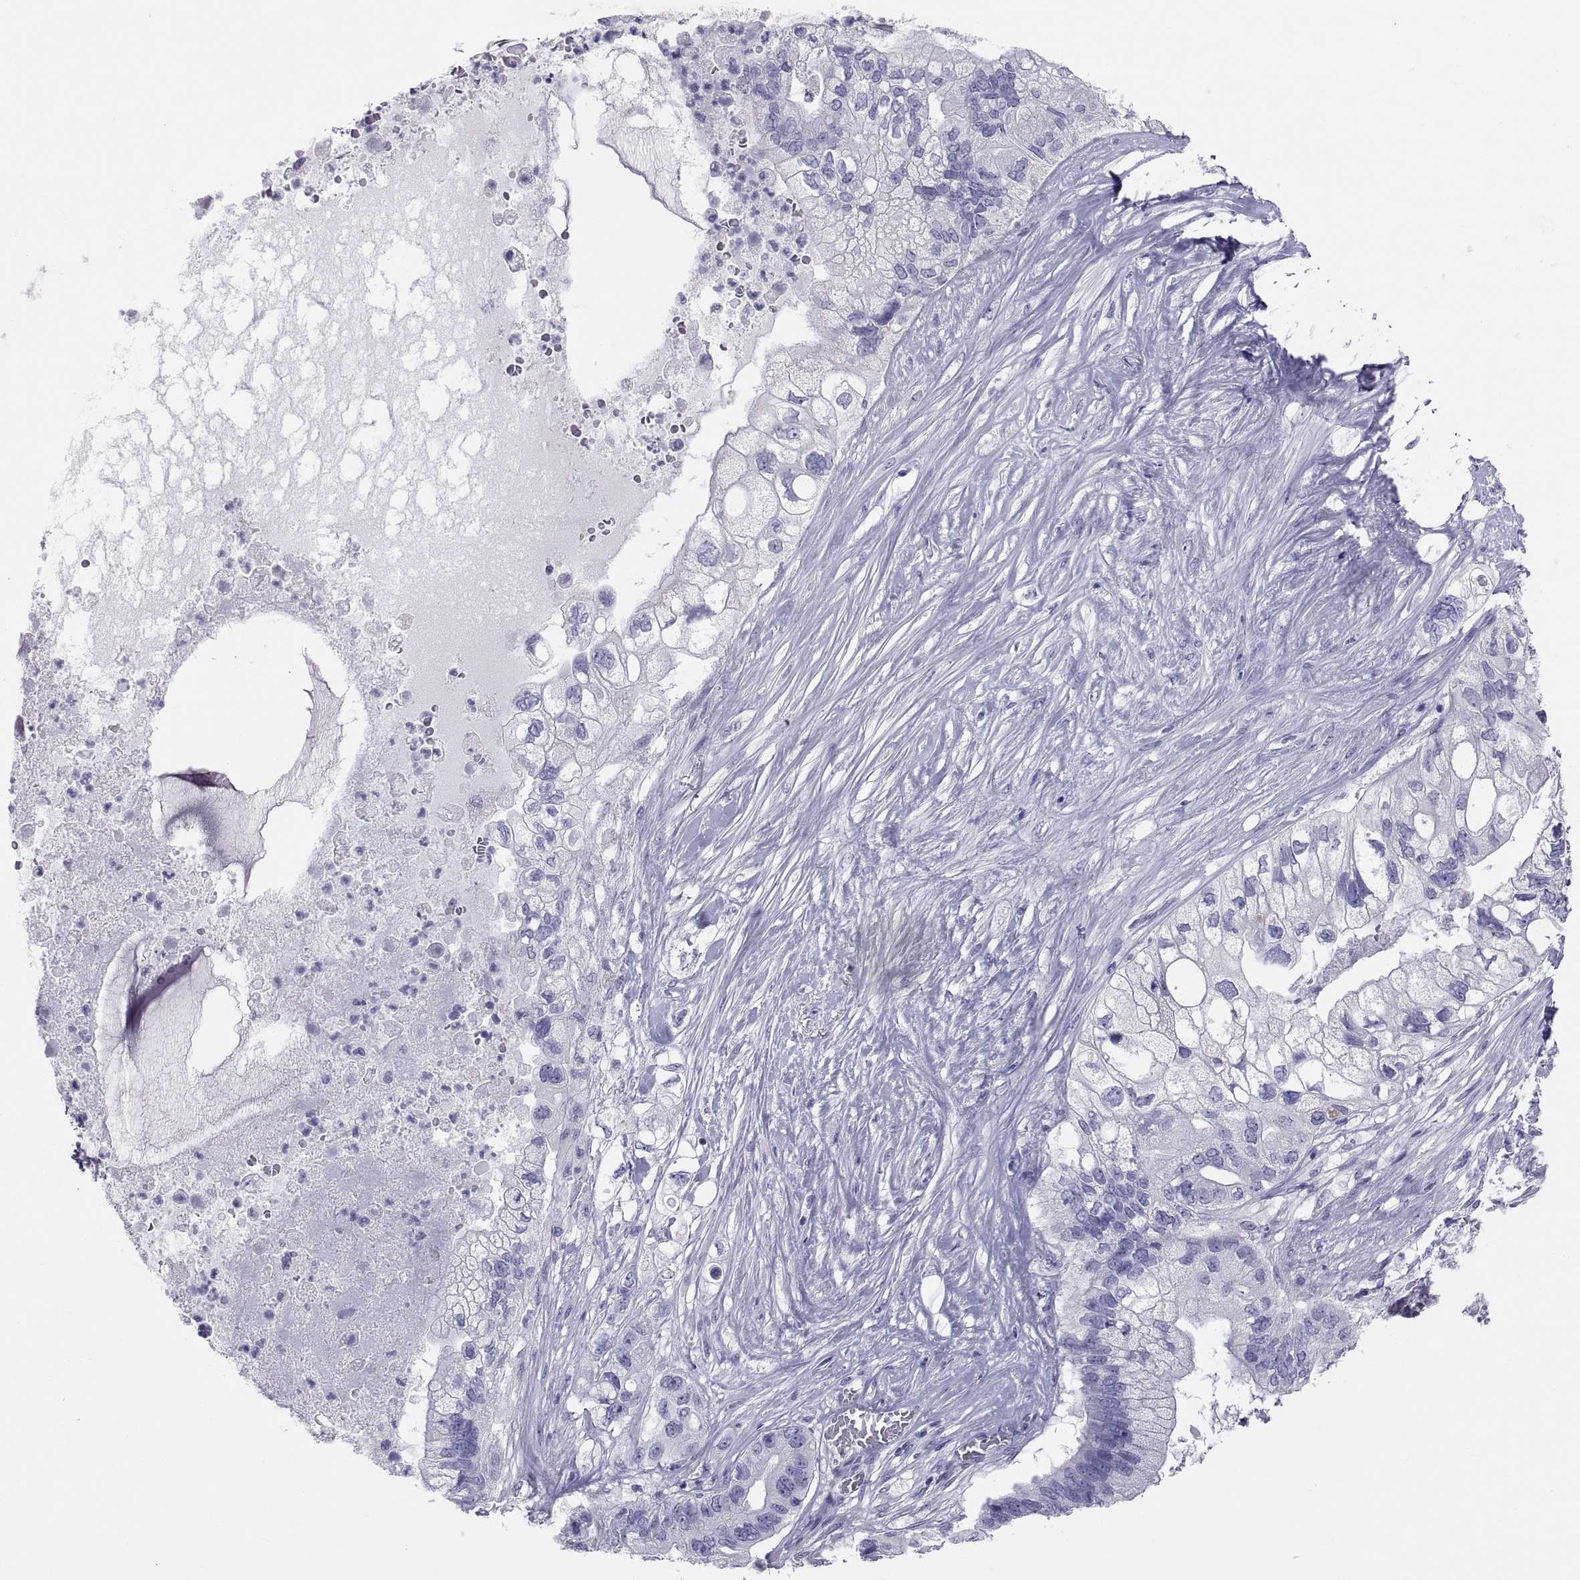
{"staining": {"intensity": "negative", "quantity": "none", "location": "none"}, "tissue": "pancreatic cancer", "cell_type": "Tumor cells", "image_type": "cancer", "snomed": [{"axis": "morphology", "description": "Adenocarcinoma, NOS"}, {"axis": "topography", "description": "Pancreas"}], "caption": "High power microscopy photomicrograph of an IHC histopathology image of pancreatic adenocarcinoma, revealing no significant staining in tumor cells.", "gene": "FAM170A", "patient": {"sex": "female", "age": 72}}